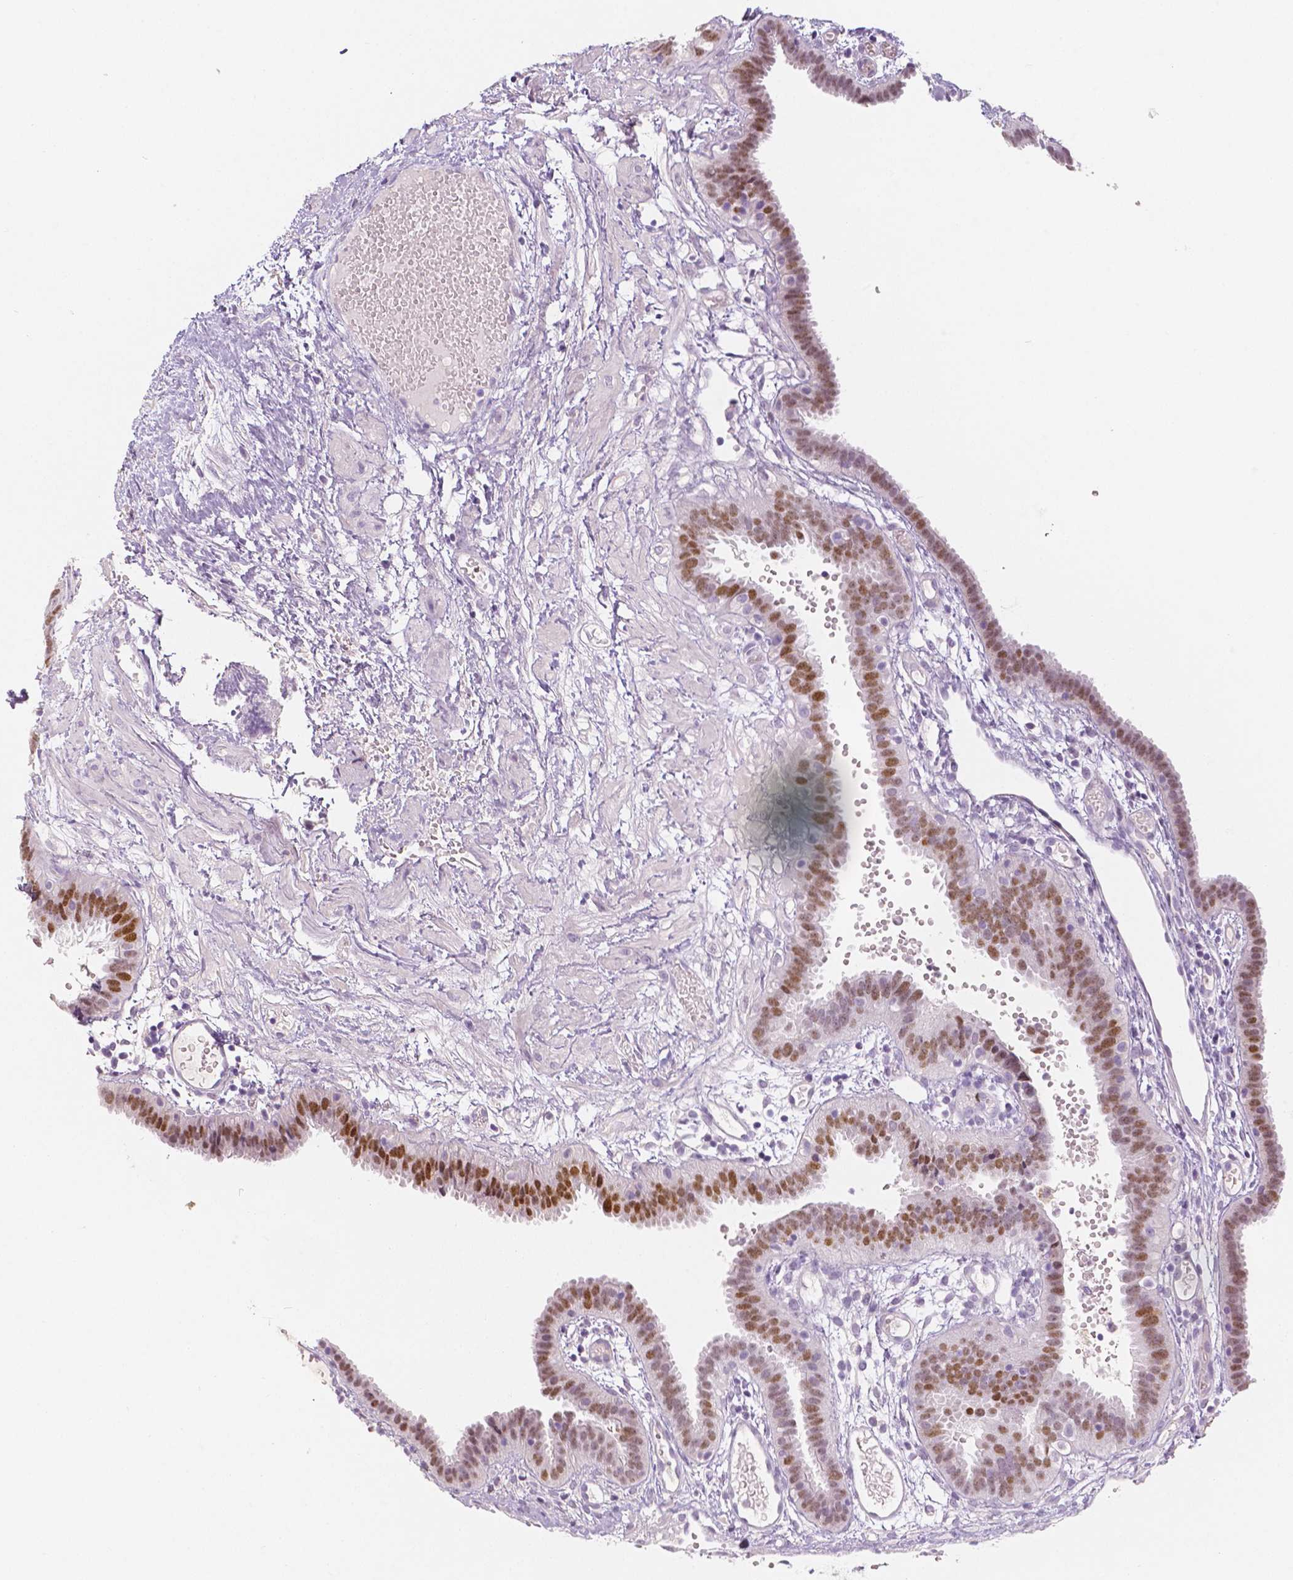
{"staining": {"intensity": "moderate", "quantity": "25%-75%", "location": "nuclear"}, "tissue": "fallopian tube", "cell_type": "Glandular cells", "image_type": "normal", "snomed": [{"axis": "morphology", "description": "Normal tissue, NOS"}, {"axis": "topography", "description": "Fallopian tube"}], "caption": "Immunohistochemical staining of unremarkable fallopian tube shows moderate nuclear protein expression in about 25%-75% of glandular cells. (DAB (3,3'-diaminobenzidine) = brown stain, brightfield microscopy at high magnification).", "gene": "HNF1B", "patient": {"sex": "female", "age": 37}}